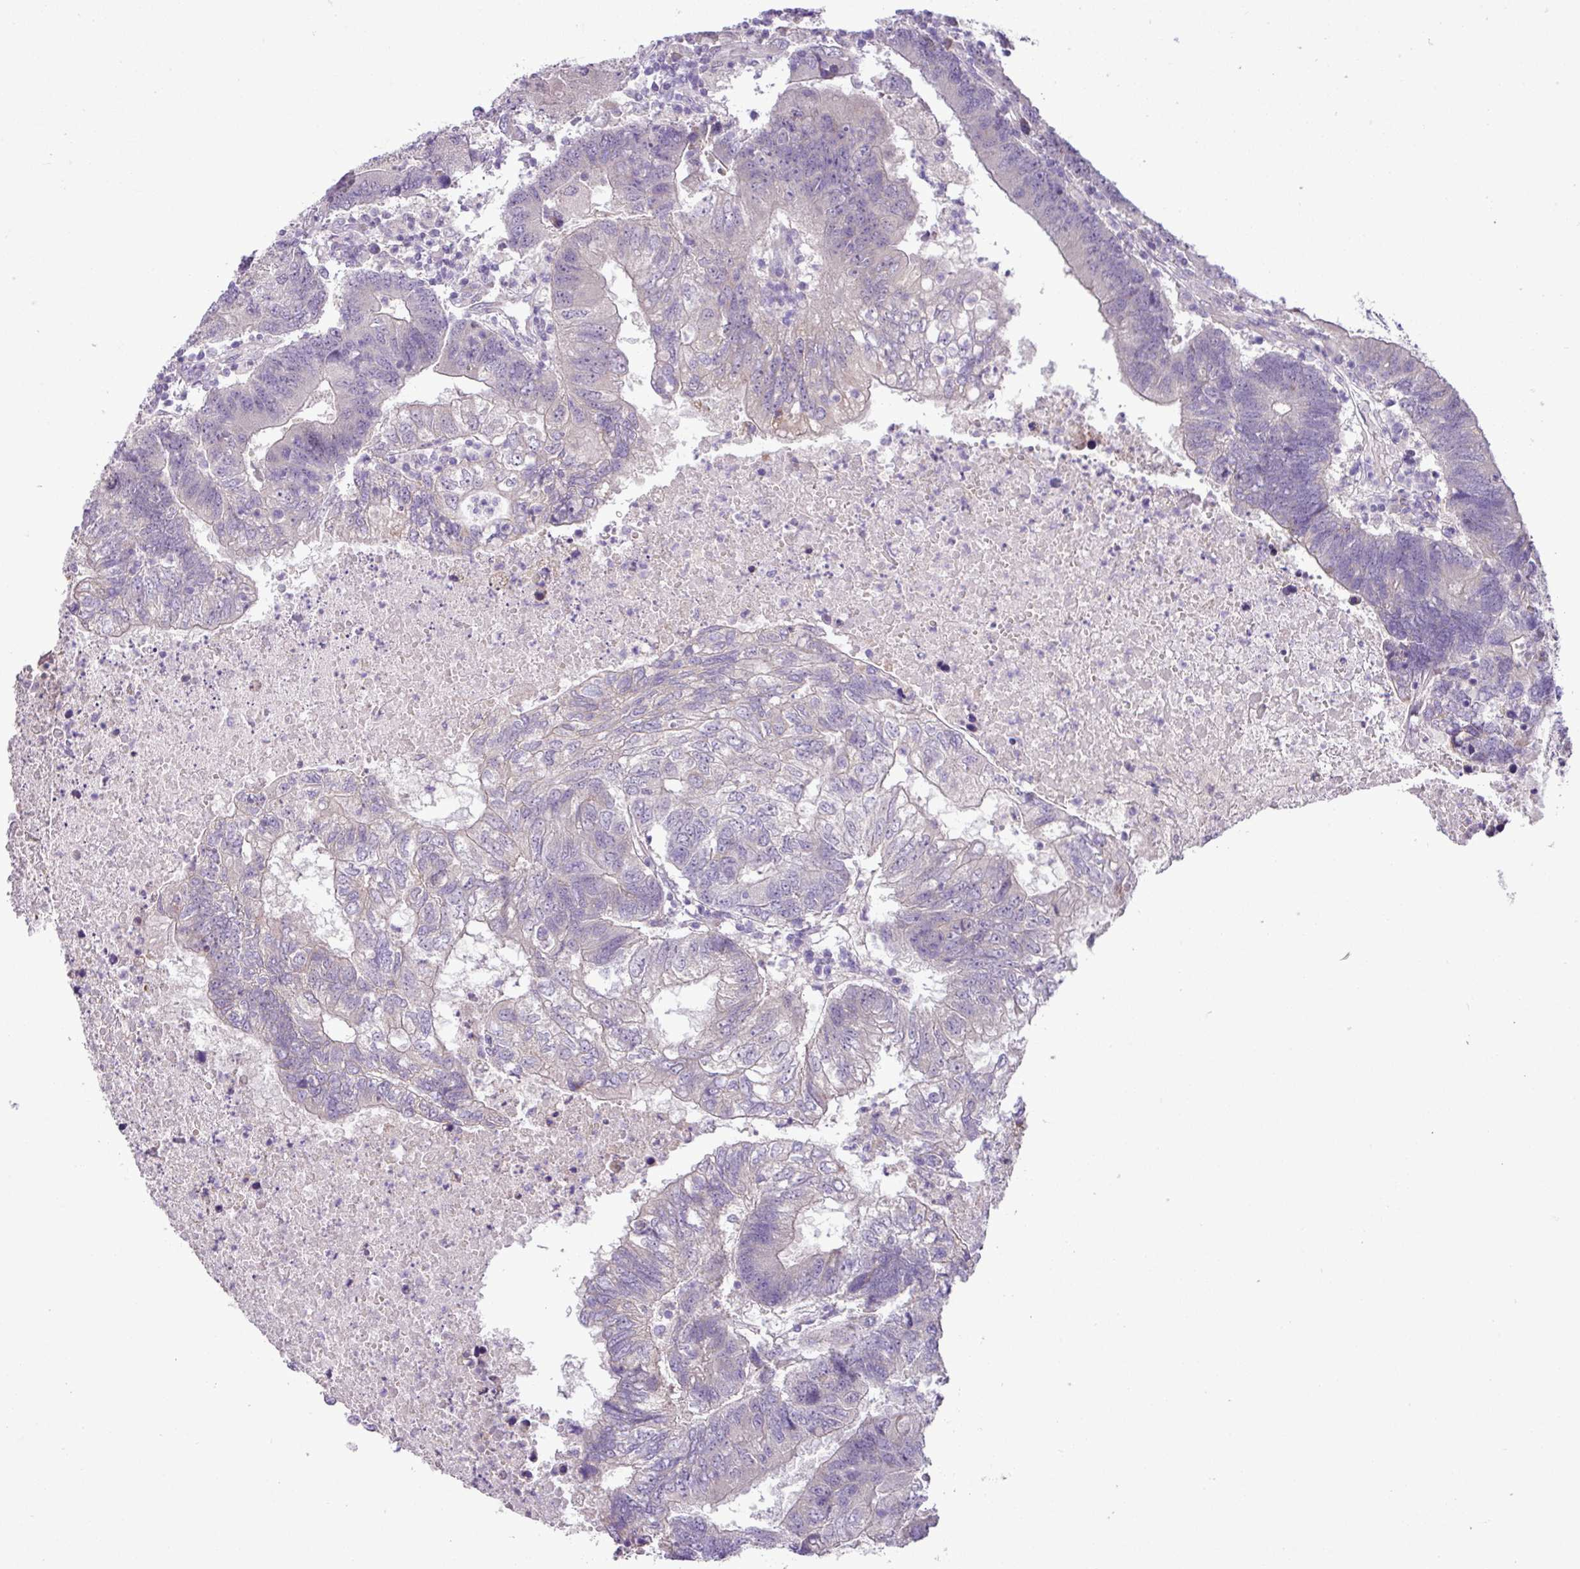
{"staining": {"intensity": "negative", "quantity": "none", "location": "none"}, "tissue": "colorectal cancer", "cell_type": "Tumor cells", "image_type": "cancer", "snomed": [{"axis": "morphology", "description": "Adenocarcinoma, NOS"}, {"axis": "topography", "description": "Colon"}], "caption": "A photomicrograph of human colorectal adenocarcinoma is negative for staining in tumor cells.", "gene": "MOCS3", "patient": {"sex": "female", "age": 48}}